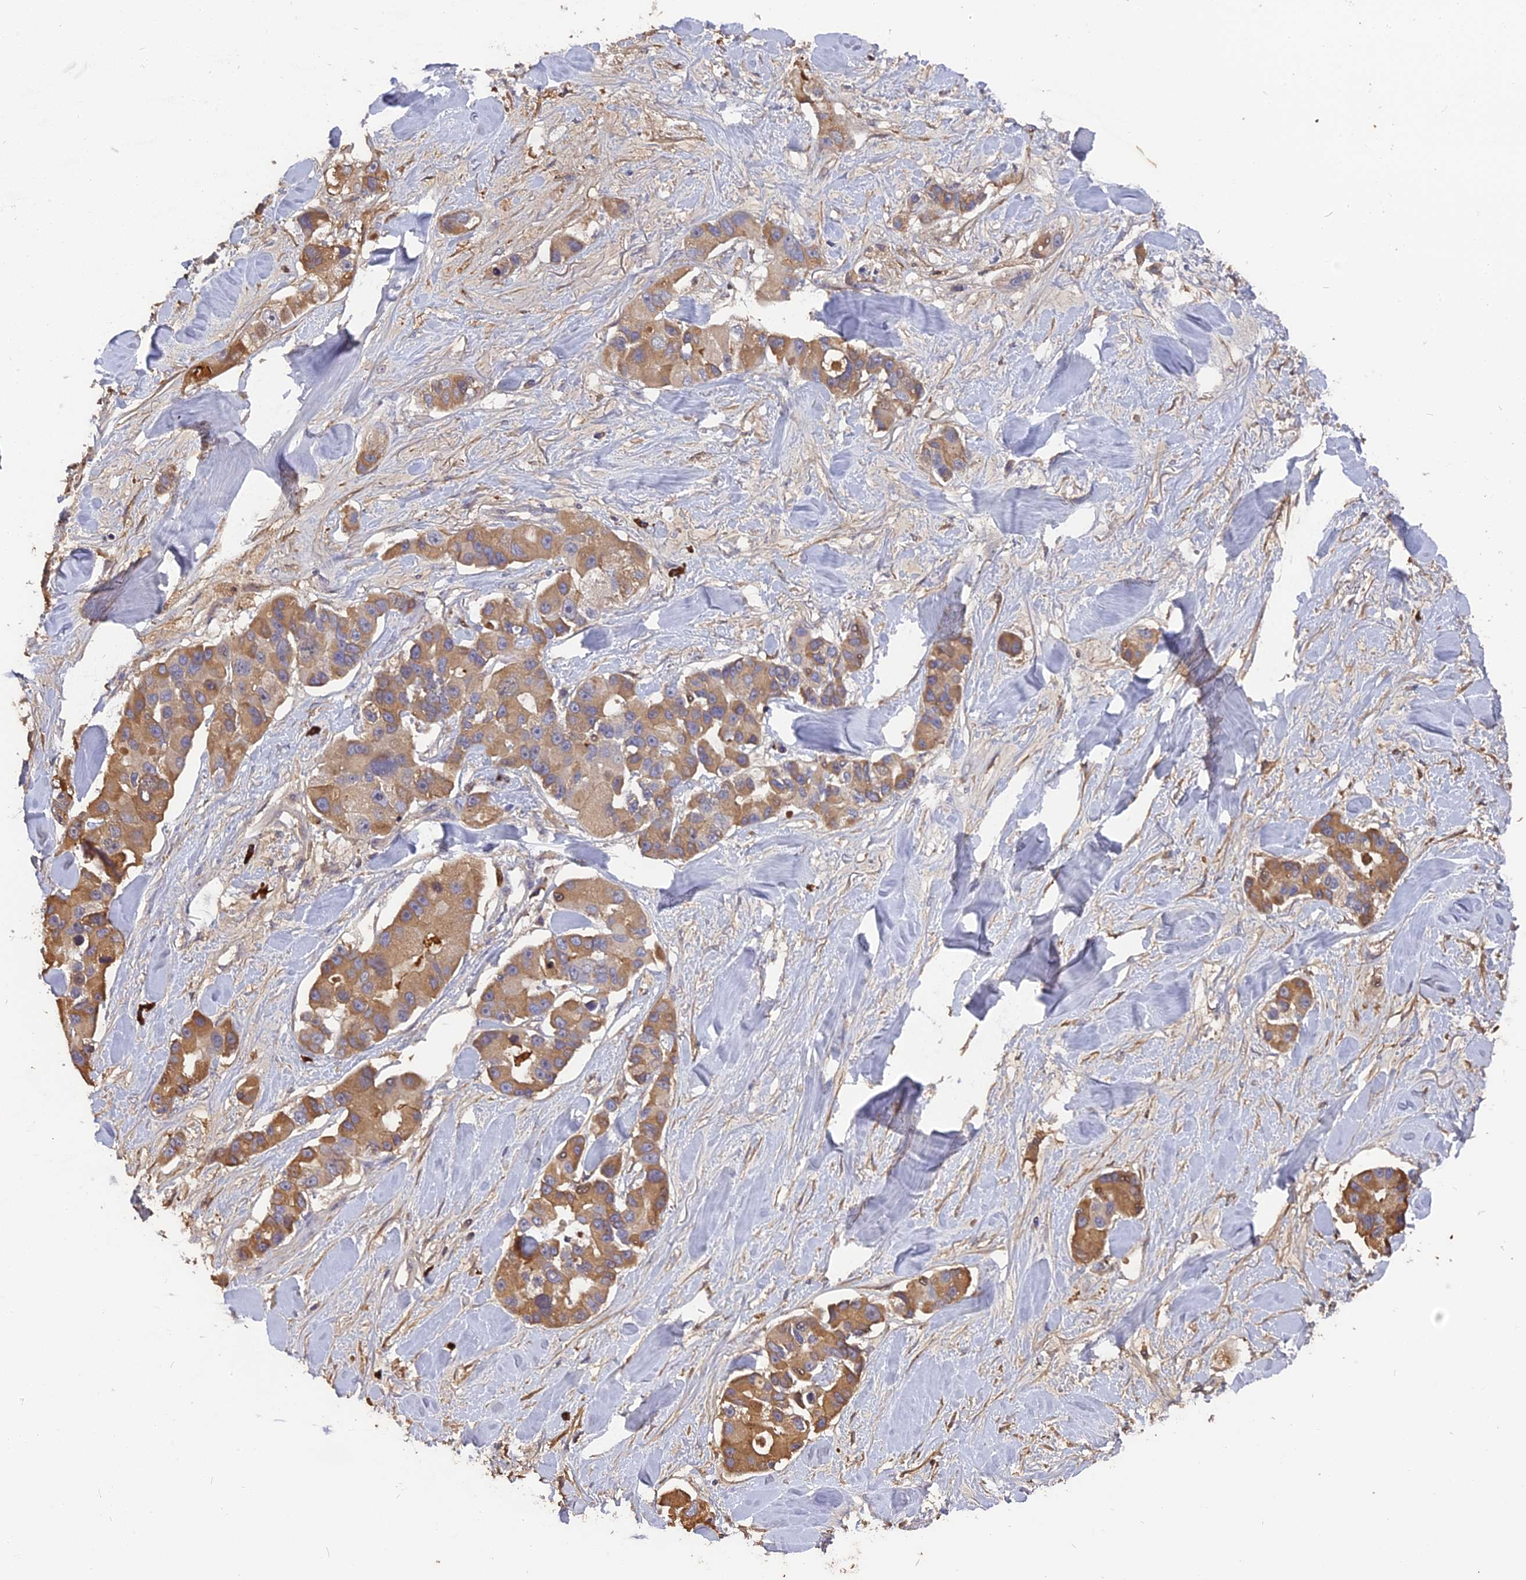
{"staining": {"intensity": "moderate", "quantity": ">75%", "location": "cytoplasmic/membranous"}, "tissue": "lung cancer", "cell_type": "Tumor cells", "image_type": "cancer", "snomed": [{"axis": "morphology", "description": "Adenocarcinoma, NOS"}, {"axis": "topography", "description": "Lung"}], "caption": "Lung cancer (adenocarcinoma) was stained to show a protein in brown. There is medium levels of moderate cytoplasmic/membranous expression in about >75% of tumor cells.", "gene": "ERMAP", "patient": {"sex": "female", "age": 54}}